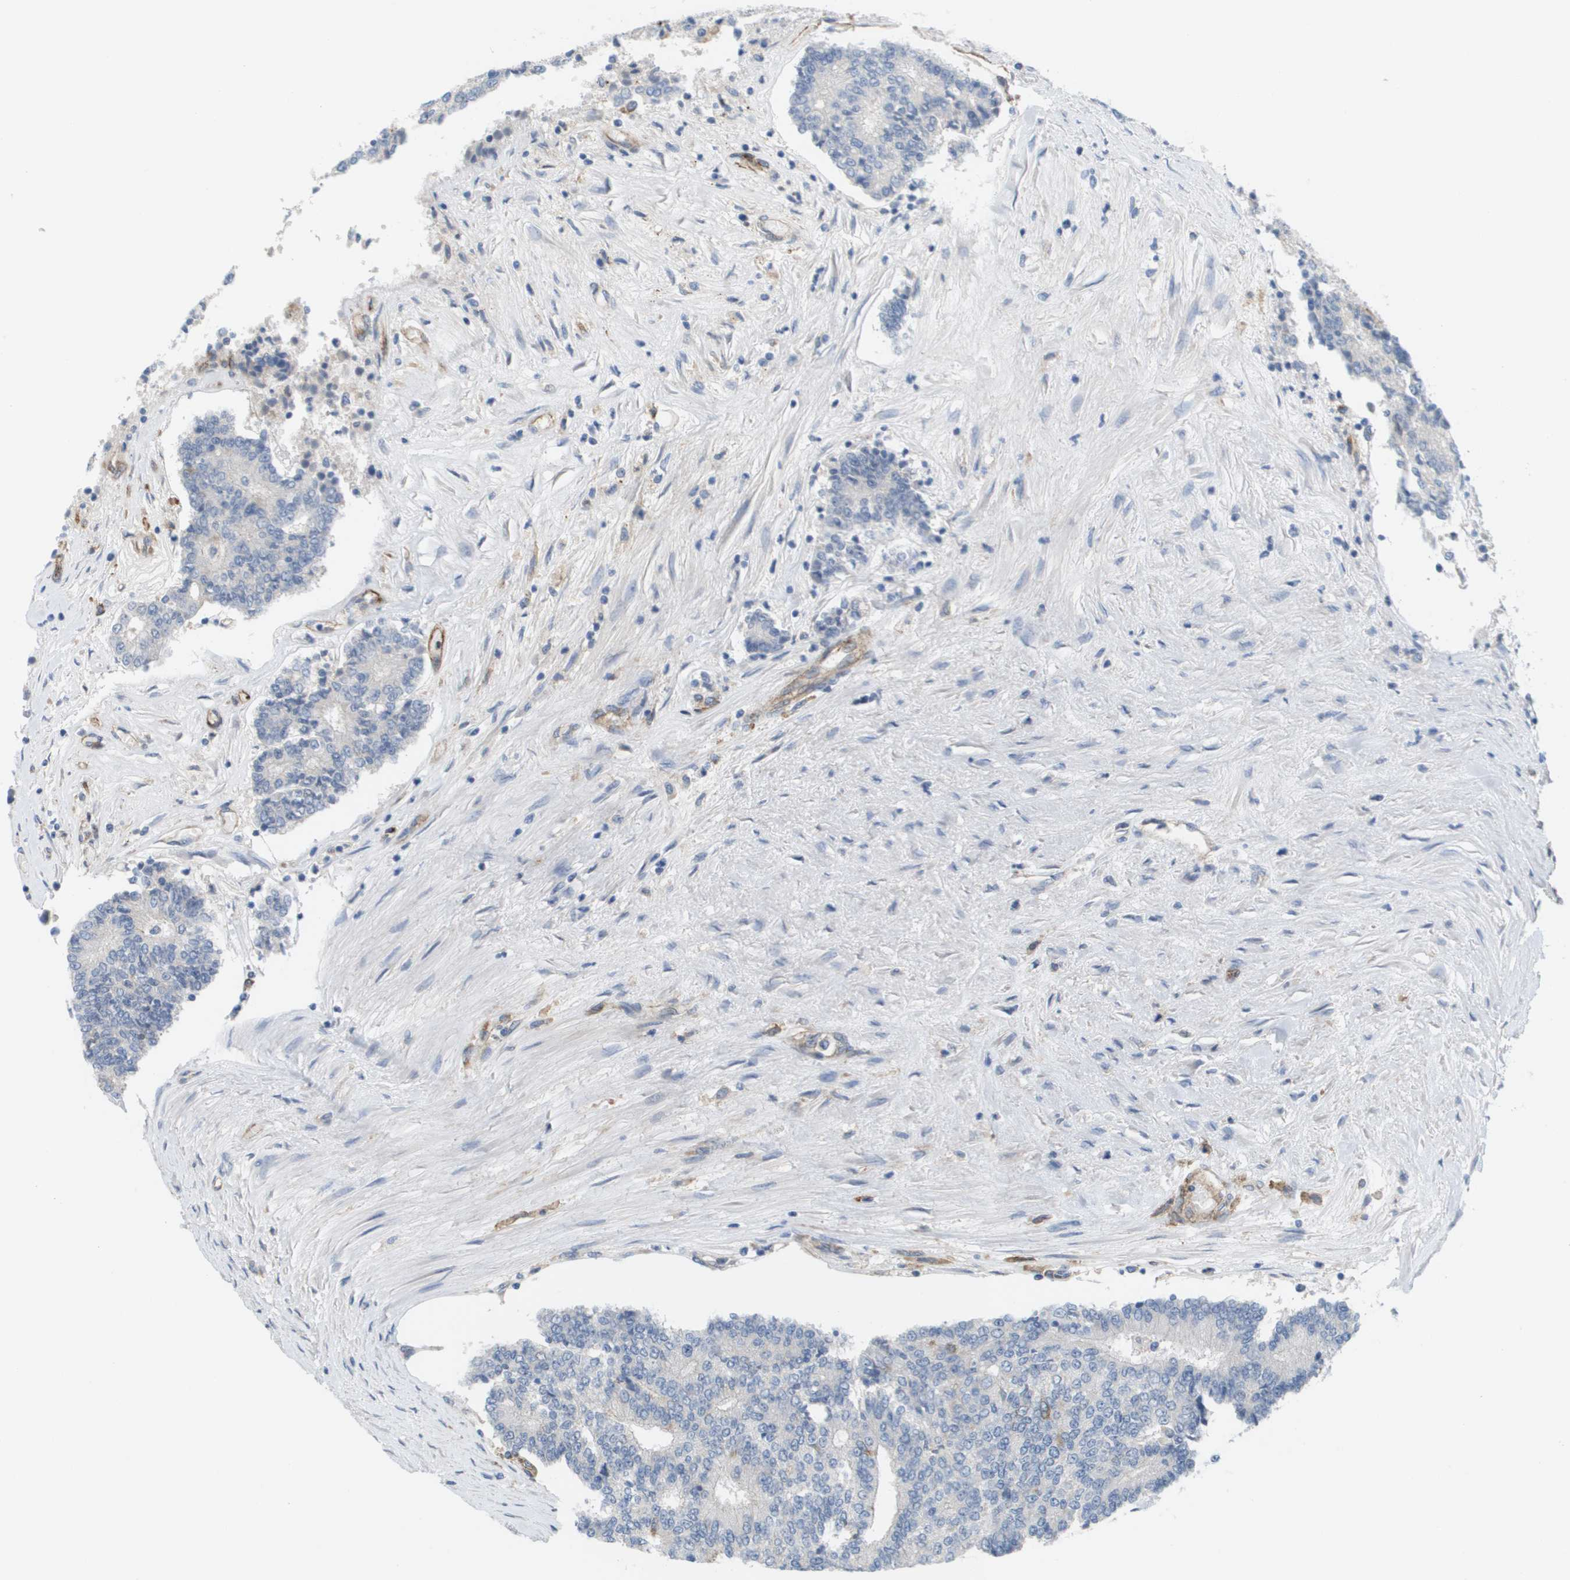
{"staining": {"intensity": "moderate", "quantity": "<25%", "location": "cytoplasmic/membranous"}, "tissue": "prostate cancer", "cell_type": "Tumor cells", "image_type": "cancer", "snomed": [{"axis": "morphology", "description": "Normal tissue, NOS"}, {"axis": "morphology", "description": "Adenocarcinoma, High grade"}, {"axis": "topography", "description": "Prostate"}, {"axis": "topography", "description": "Seminal veicle"}], "caption": "High-power microscopy captured an IHC image of high-grade adenocarcinoma (prostate), revealing moderate cytoplasmic/membranous staining in about <25% of tumor cells.", "gene": "ANGPT2", "patient": {"sex": "male", "age": 55}}